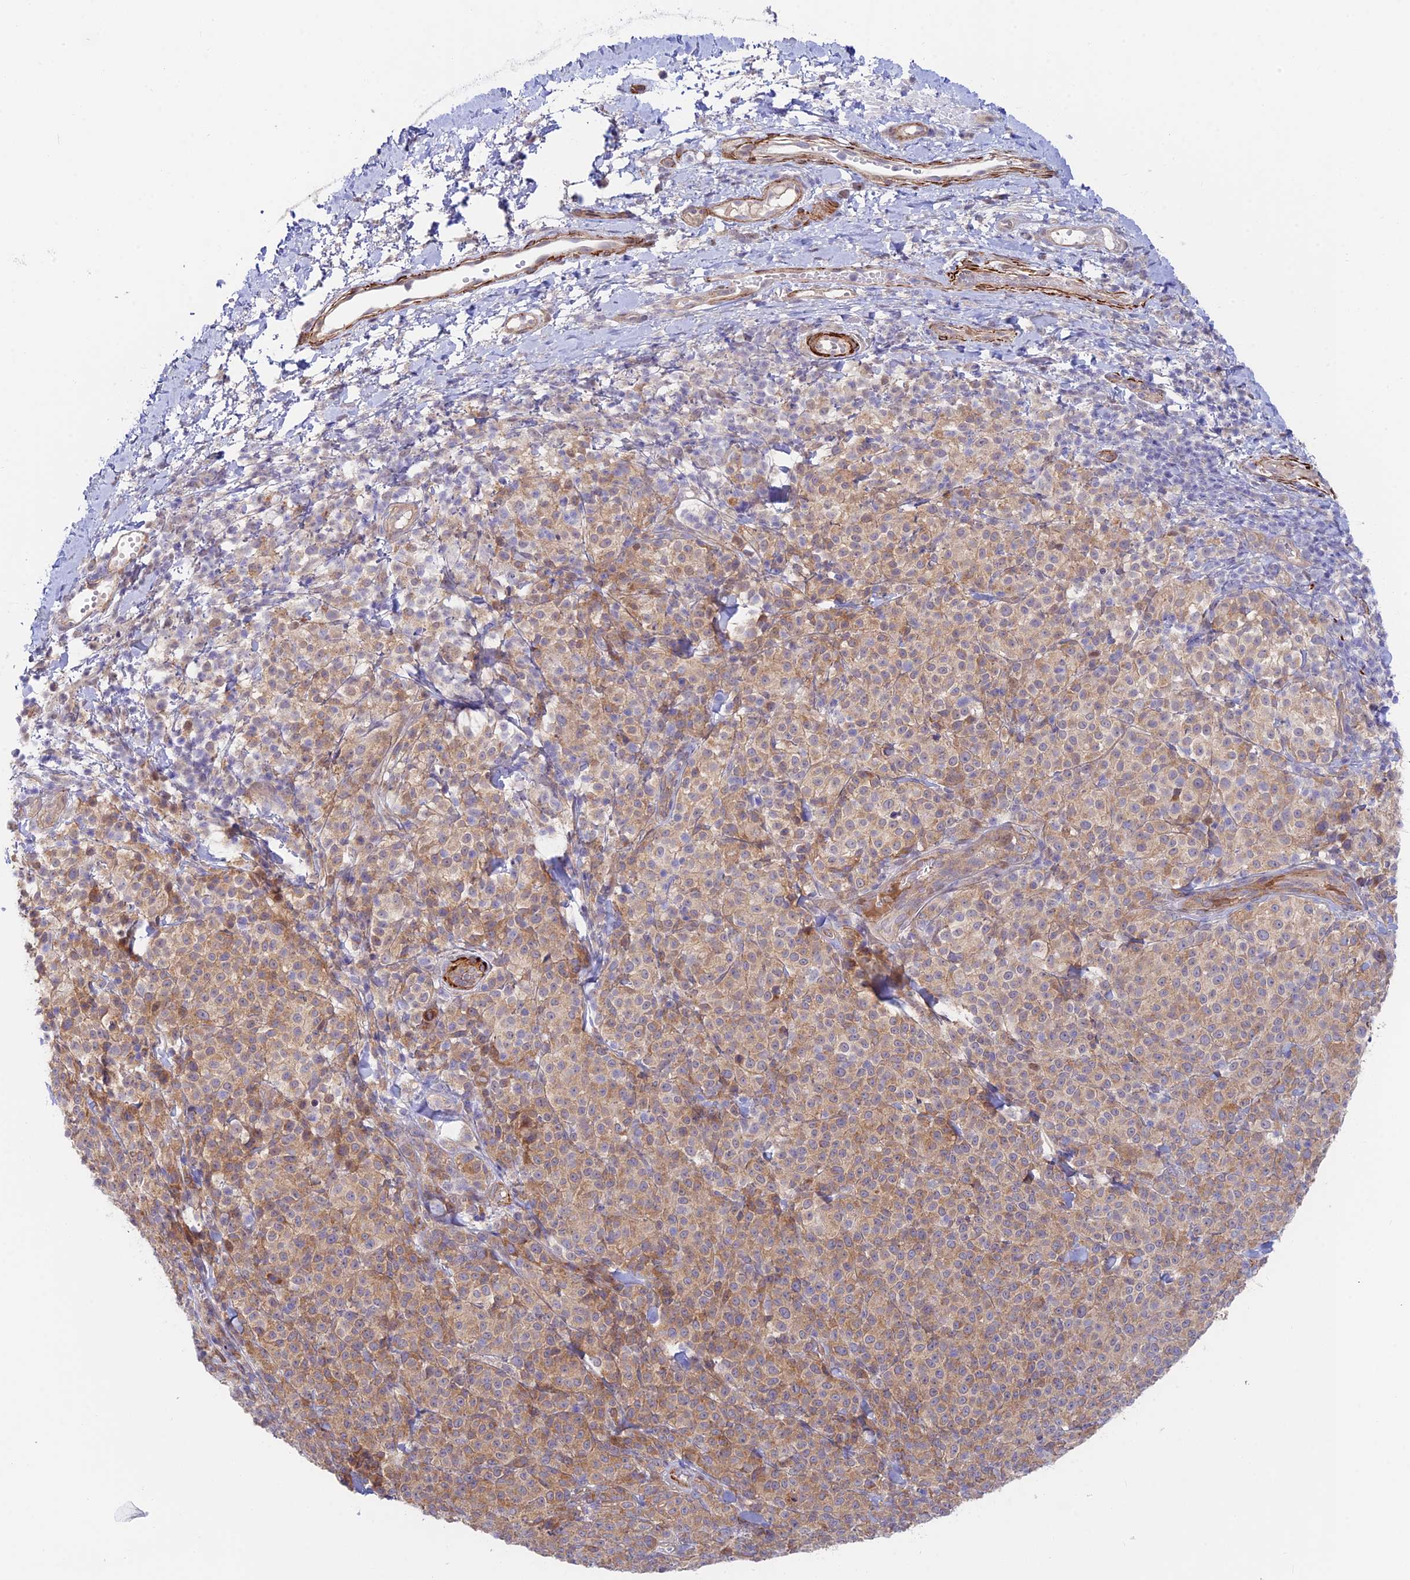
{"staining": {"intensity": "moderate", "quantity": ">75%", "location": "cytoplasmic/membranous"}, "tissue": "melanoma", "cell_type": "Tumor cells", "image_type": "cancer", "snomed": [{"axis": "morphology", "description": "Normal tissue, NOS"}, {"axis": "morphology", "description": "Malignant melanoma, NOS"}, {"axis": "topography", "description": "Skin"}], "caption": "Immunohistochemical staining of human malignant melanoma demonstrates medium levels of moderate cytoplasmic/membranous protein expression in about >75% of tumor cells.", "gene": "ANKRD50", "patient": {"sex": "female", "age": 34}}